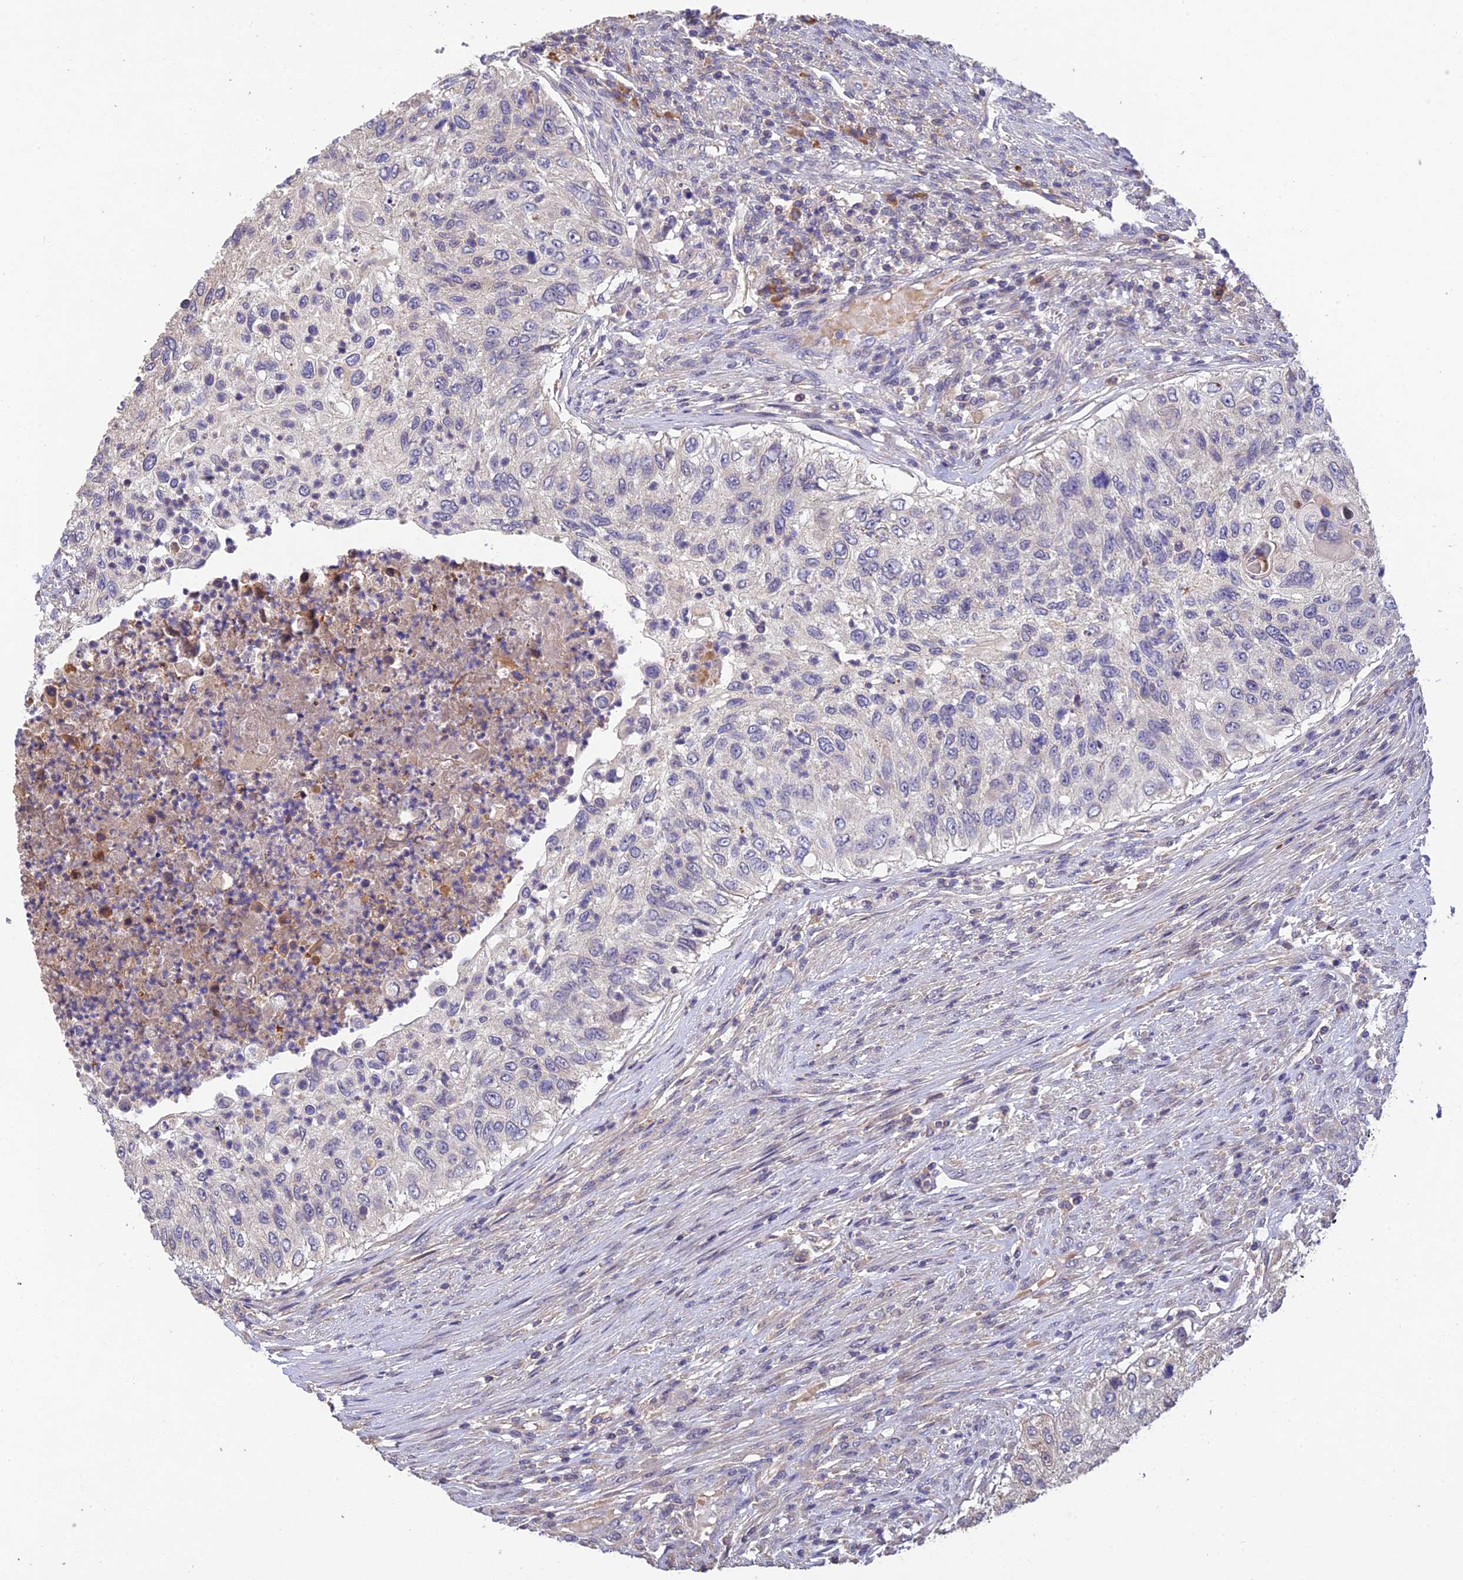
{"staining": {"intensity": "negative", "quantity": "none", "location": "none"}, "tissue": "urothelial cancer", "cell_type": "Tumor cells", "image_type": "cancer", "snomed": [{"axis": "morphology", "description": "Urothelial carcinoma, High grade"}, {"axis": "topography", "description": "Urinary bladder"}], "caption": "Urothelial cancer stained for a protein using immunohistochemistry (IHC) reveals no staining tumor cells.", "gene": "DENND5B", "patient": {"sex": "female", "age": 60}}